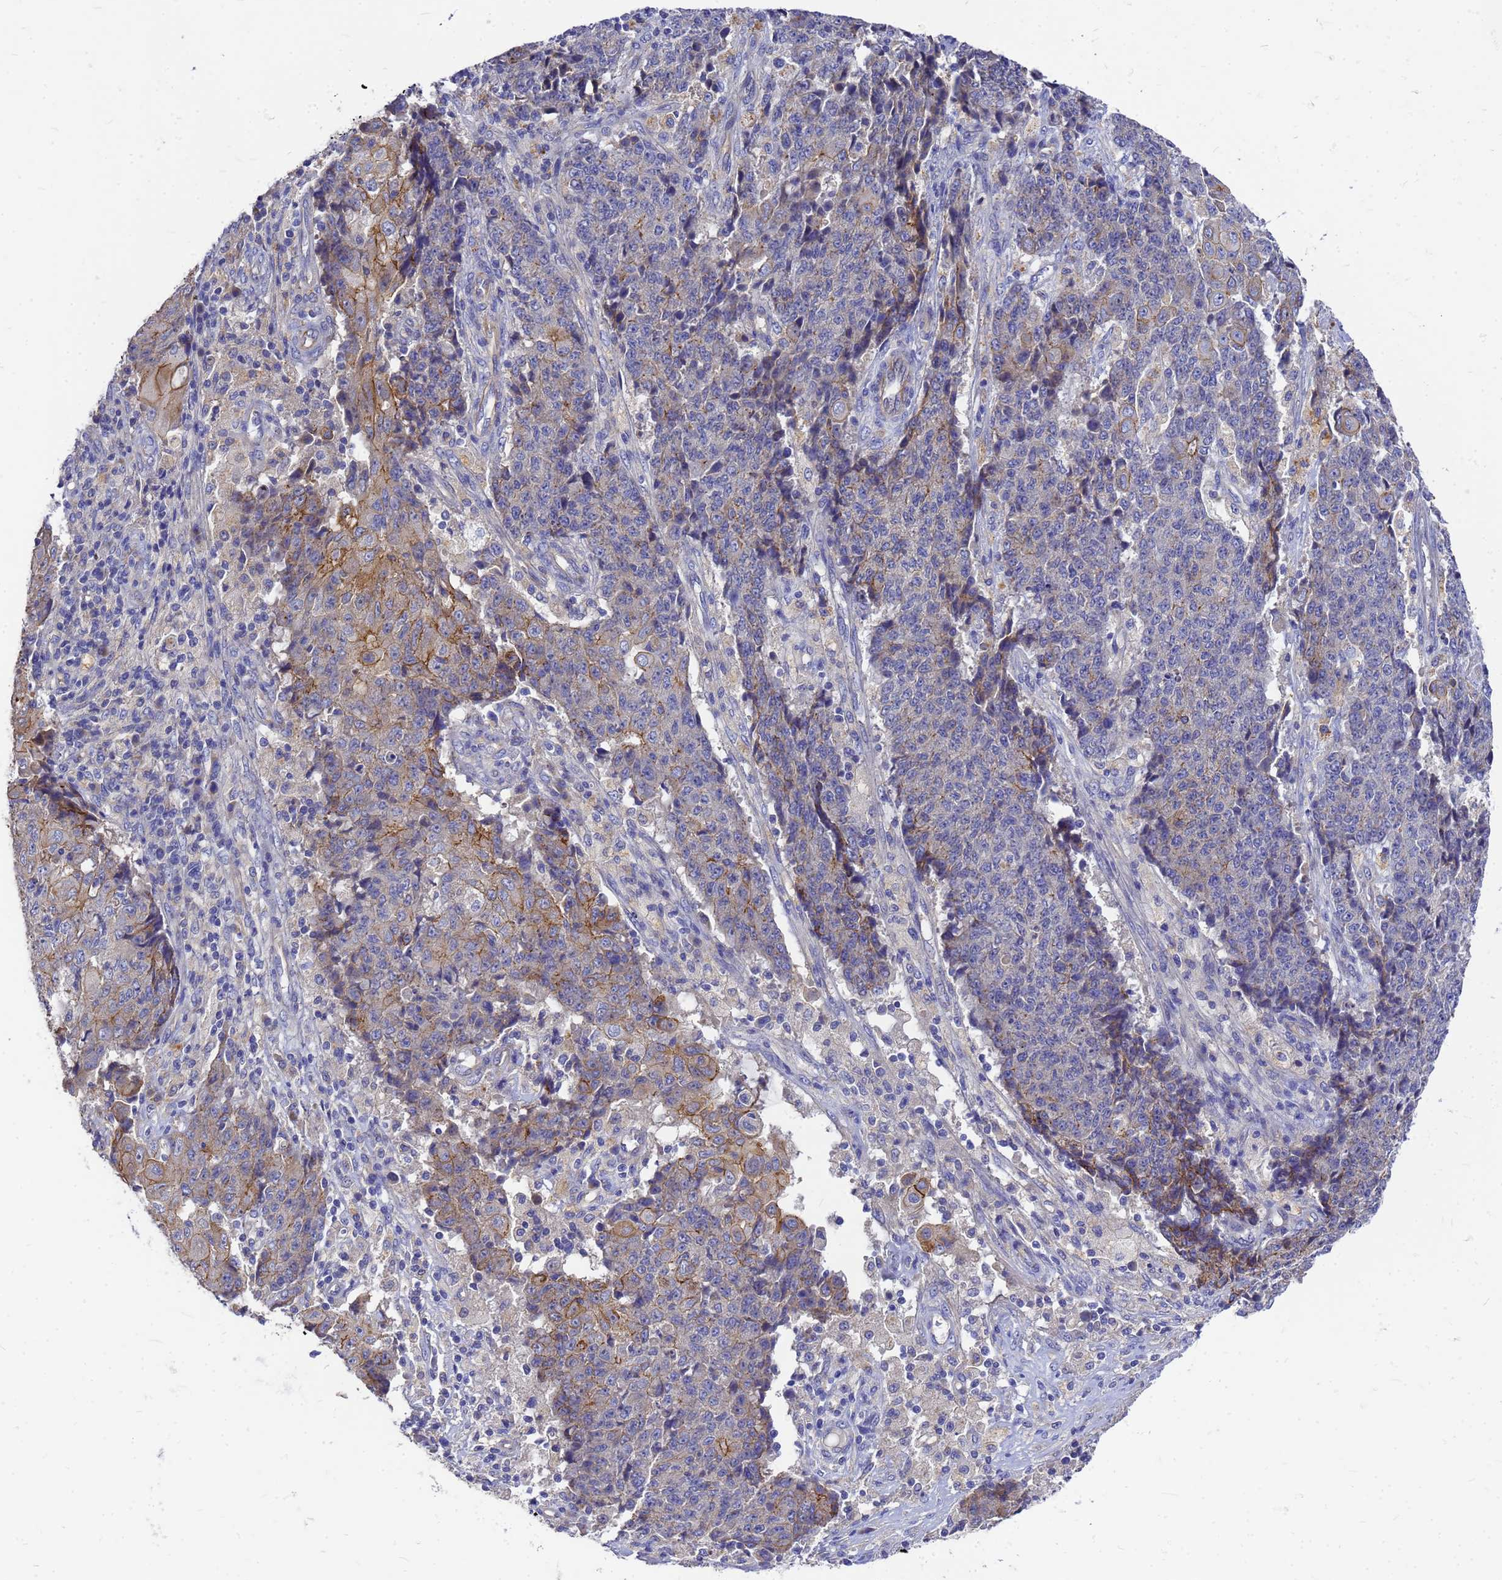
{"staining": {"intensity": "moderate", "quantity": "25%-75%", "location": "cytoplasmic/membranous"}, "tissue": "ovarian cancer", "cell_type": "Tumor cells", "image_type": "cancer", "snomed": [{"axis": "morphology", "description": "Carcinoma, endometroid"}, {"axis": "topography", "description": "Ovary"}], "caption": "Ovarian cancer stained for a protein (brown) displays moderate cytoplasmic/membranous positive expression in approximately 25%-75% of tumor cells.", "gene": "FBXW5", "patient": {"sex": "female", "age": 42}}